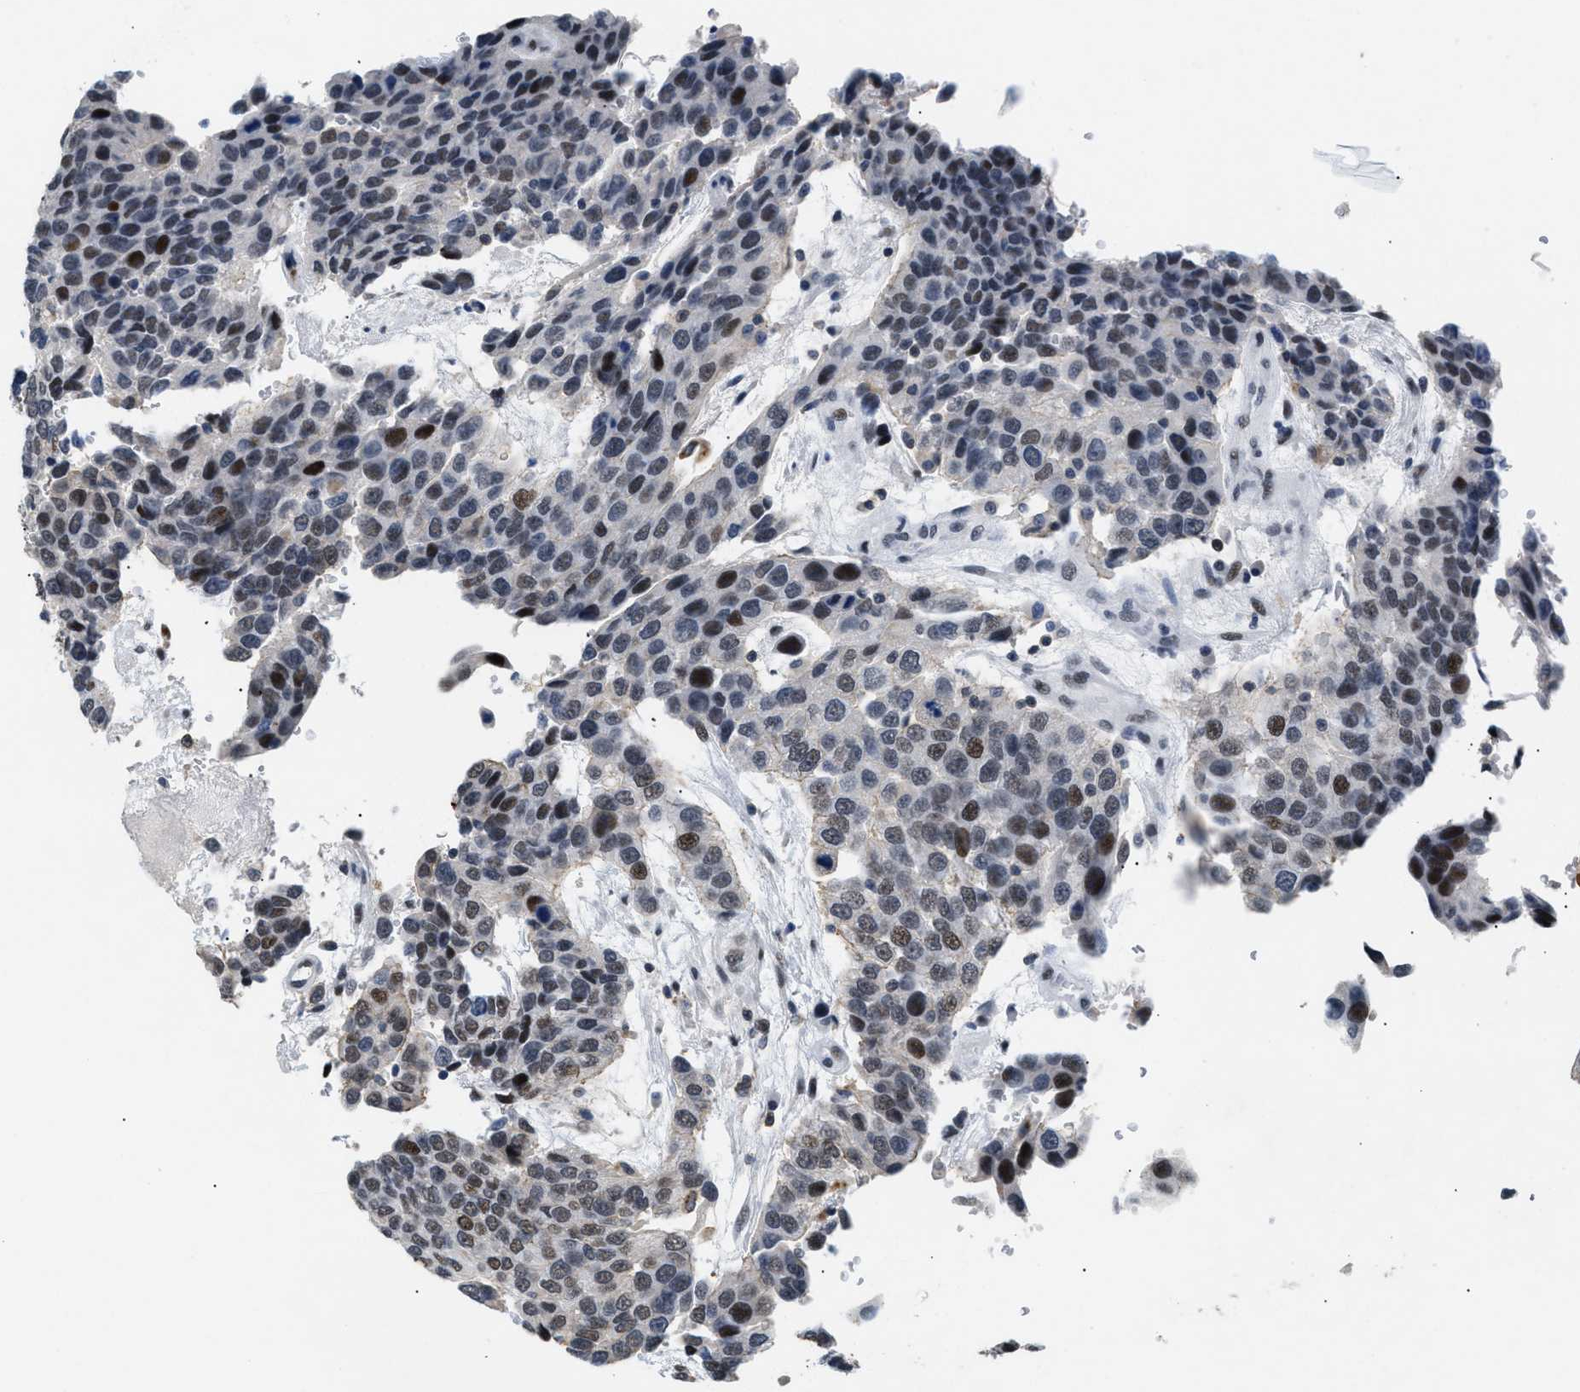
{"staining": {"intensity": "strong", "quantity": "<25%", "location": "nuclear"}, "tissue": "urothelial cancer", "cell_type": "Tumor cells", "image_type": "cancer", "snomed": [{"axis": "morphology", "description": "Urothelial carcinoma, High grade"}, {"axis": "topography", "description": "Urinary bladder"}], "caption": "Strong nuclear staining for a protein is appreciated in about <25% of tumor cells of urothelial cancer using IHC.", "gene": "KCNC3", "patient": {"sex": "female", "age": 80}}